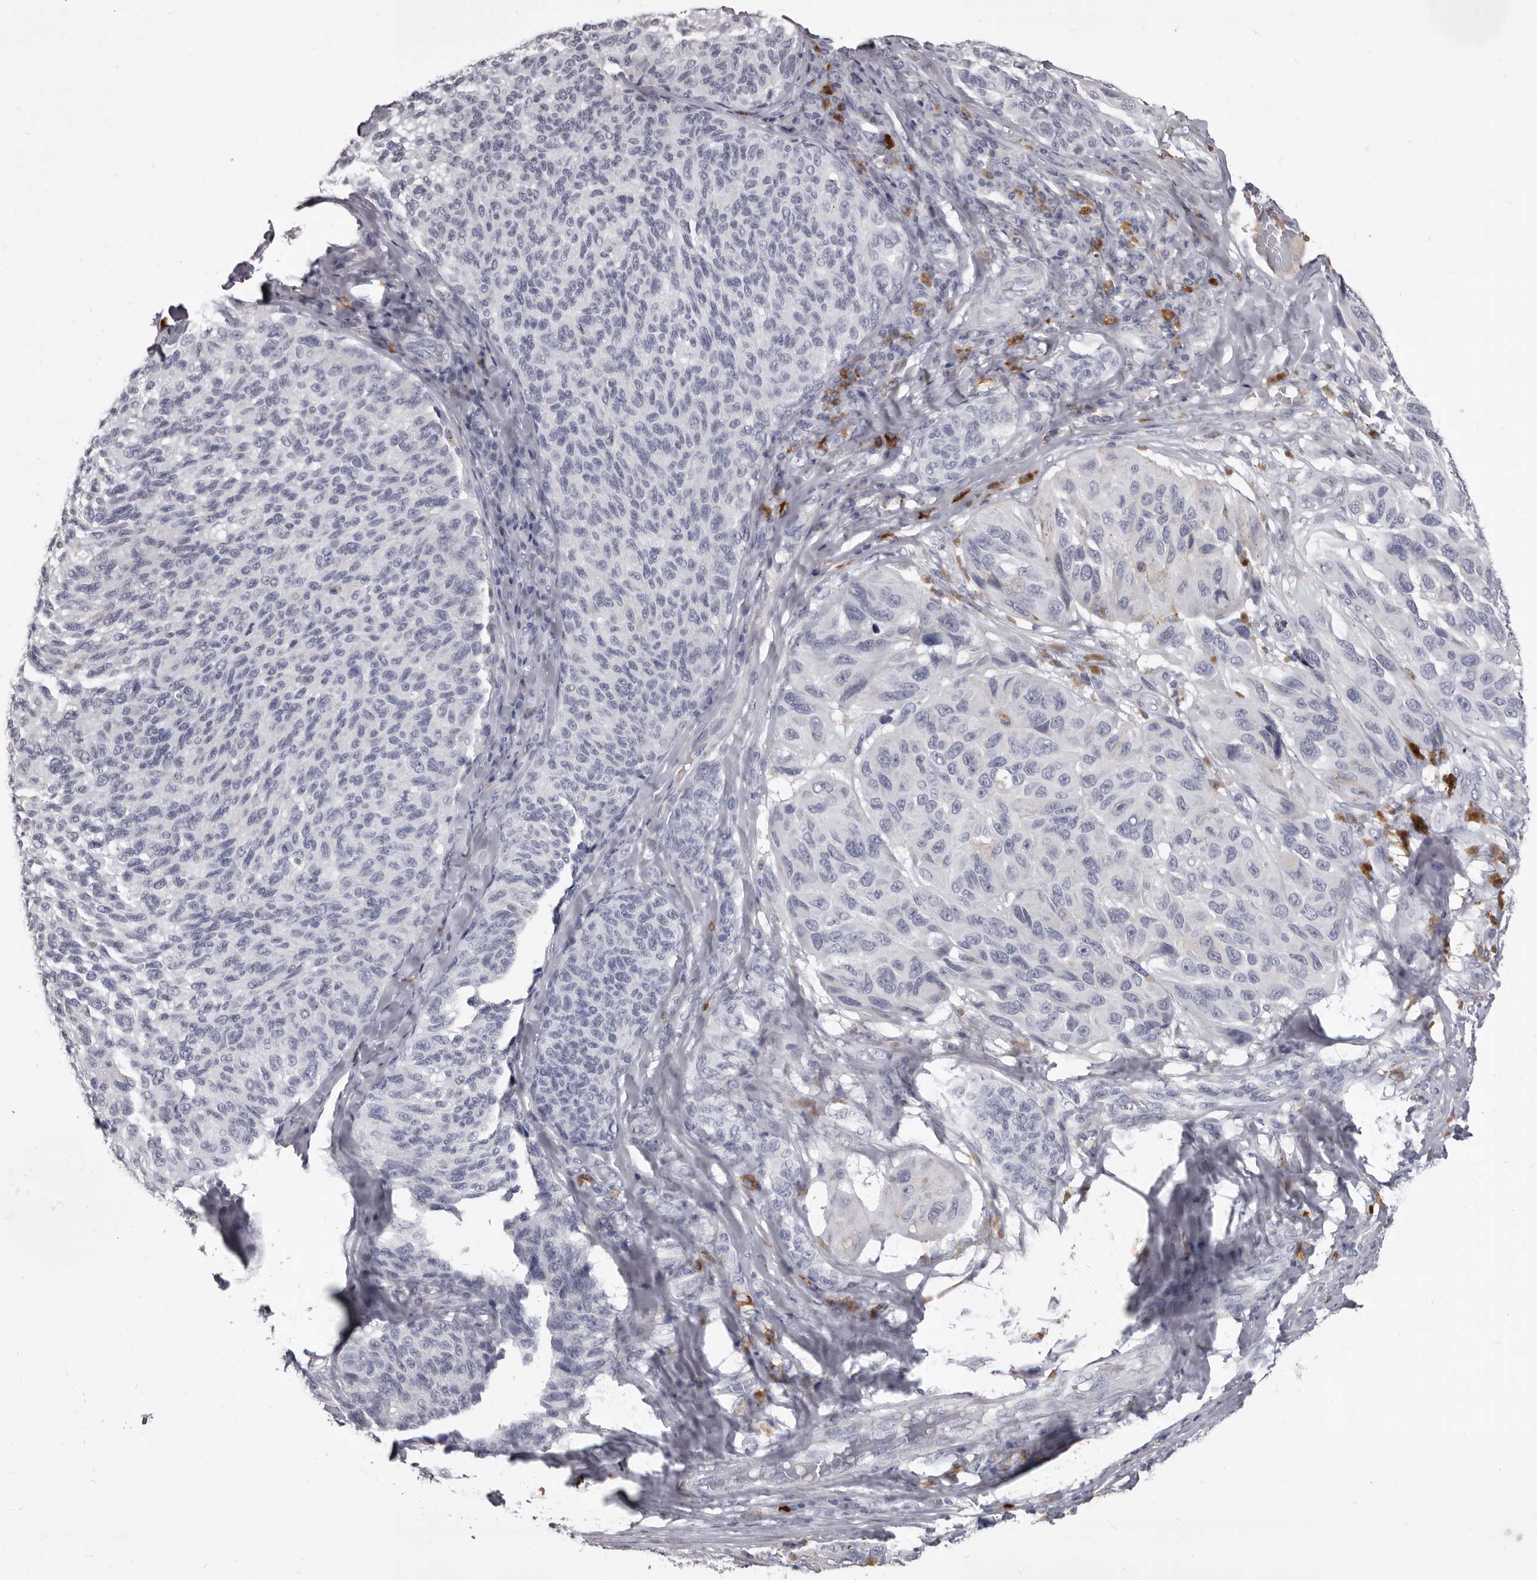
{"staining": {"intensity": "negative", "quantity": "none", "location": "none"}, "tissue": "melanoma", "cell_type": "Tumor cells", "image_type": "cancer", "snomed": [{"axis": "morphology", "description": "Malignant melanoma, NOS"}, {"axis": "topography", "description": "Skin"}], "caption": "Tumor cells show no significant staining in melanoma.", "gene": "GZMH", "patient": {"sex": "female", "age": 73}}